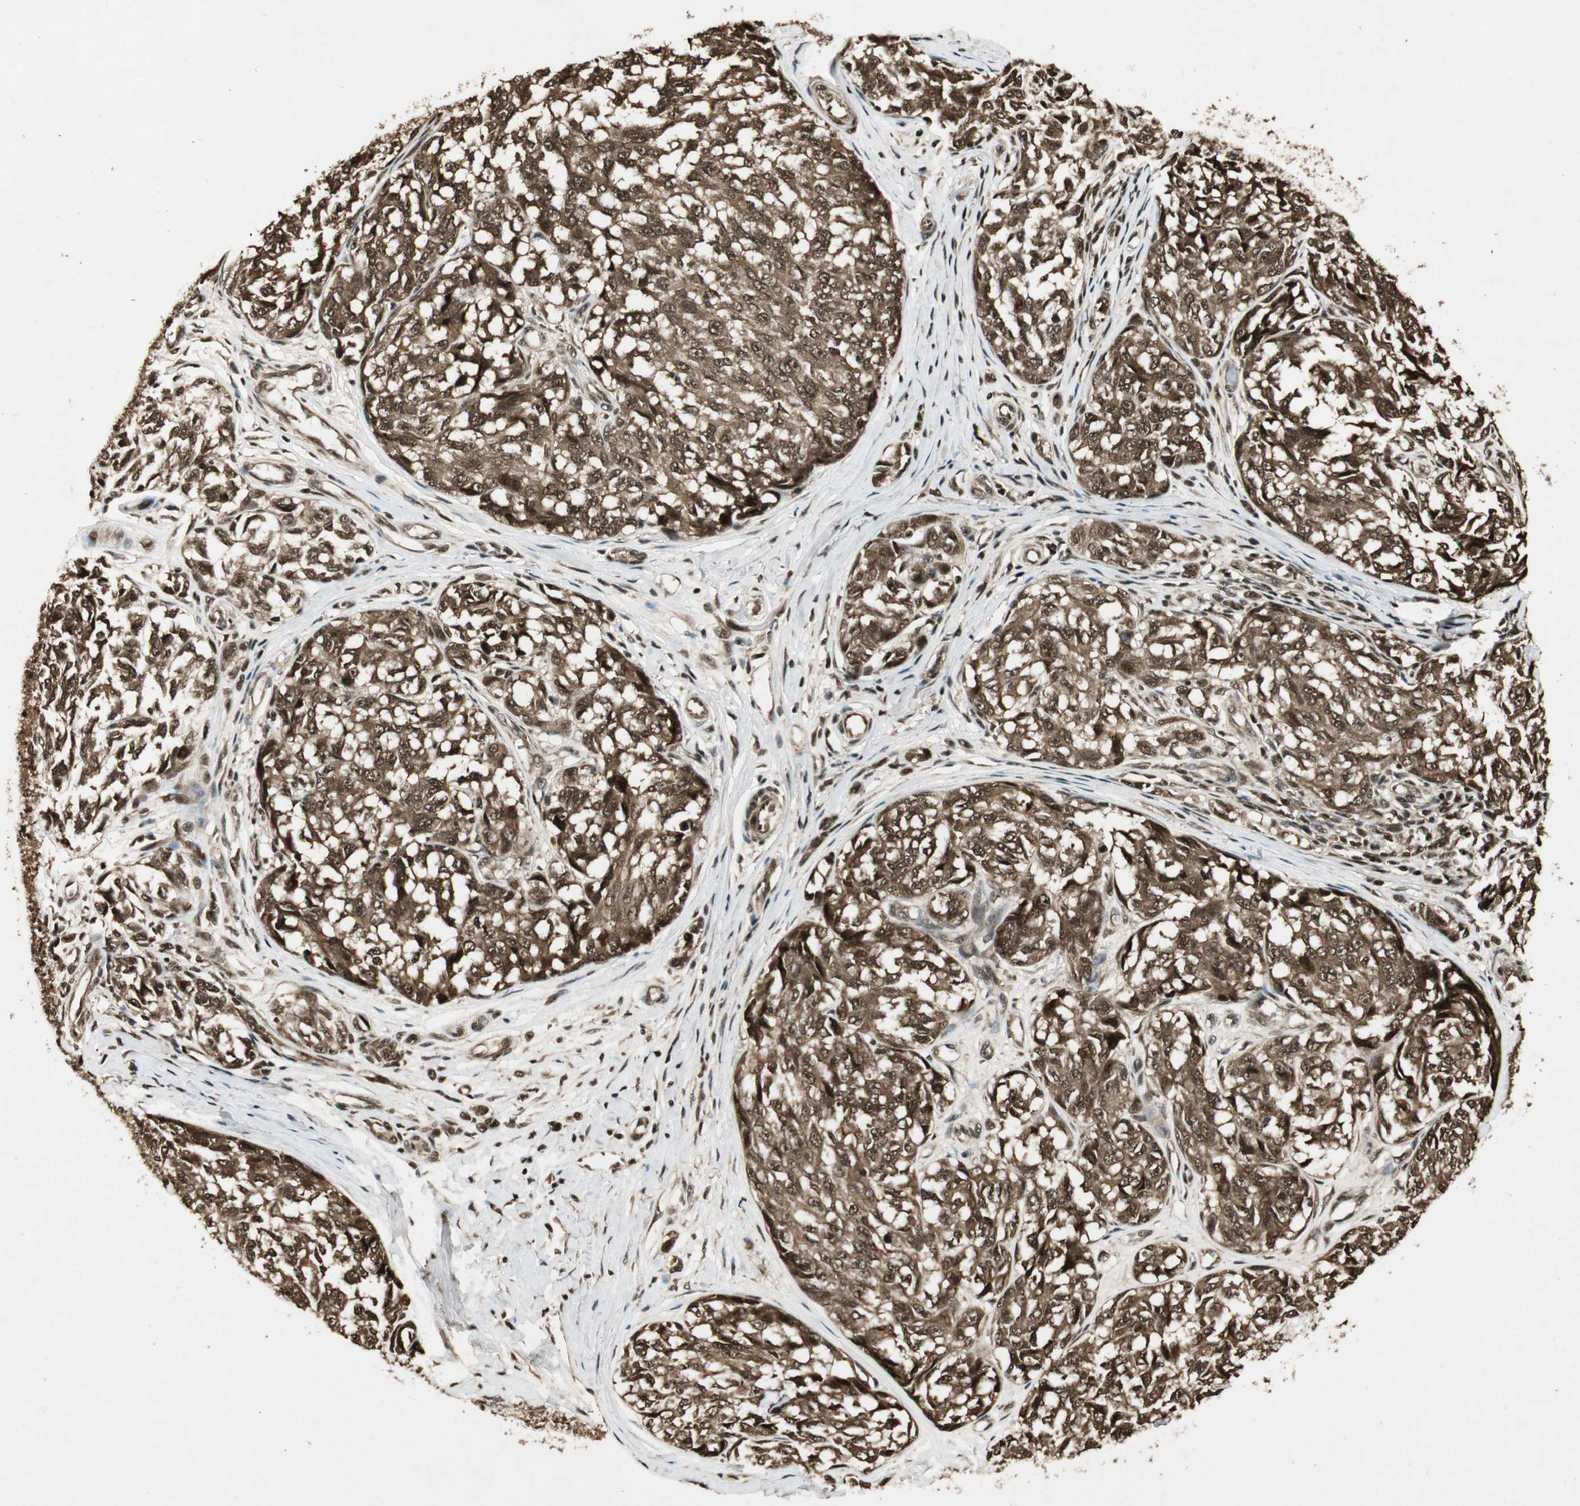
{"staining": {"intensity": "strong", "quantity": ">75%", "location": "cytoplasmic/membranous,nuclear"}, "tissue": "melanoma", "cell_type": "Tumor cells", "image_type": "cancer", "snomed": [{"axis": "morphology", "description": "Malignant melanoma, NOS"}, {"axis": "topography", "description": "Skin"}], "caption": "This is an image of immunohistochemistry (IHC) staining of melanoma, which shows strong staining in the cytoplasmic/membranous and nuclear of tumor cells.", "gene": "RPA3", "patient": {"sex": "female", "age": 64}}